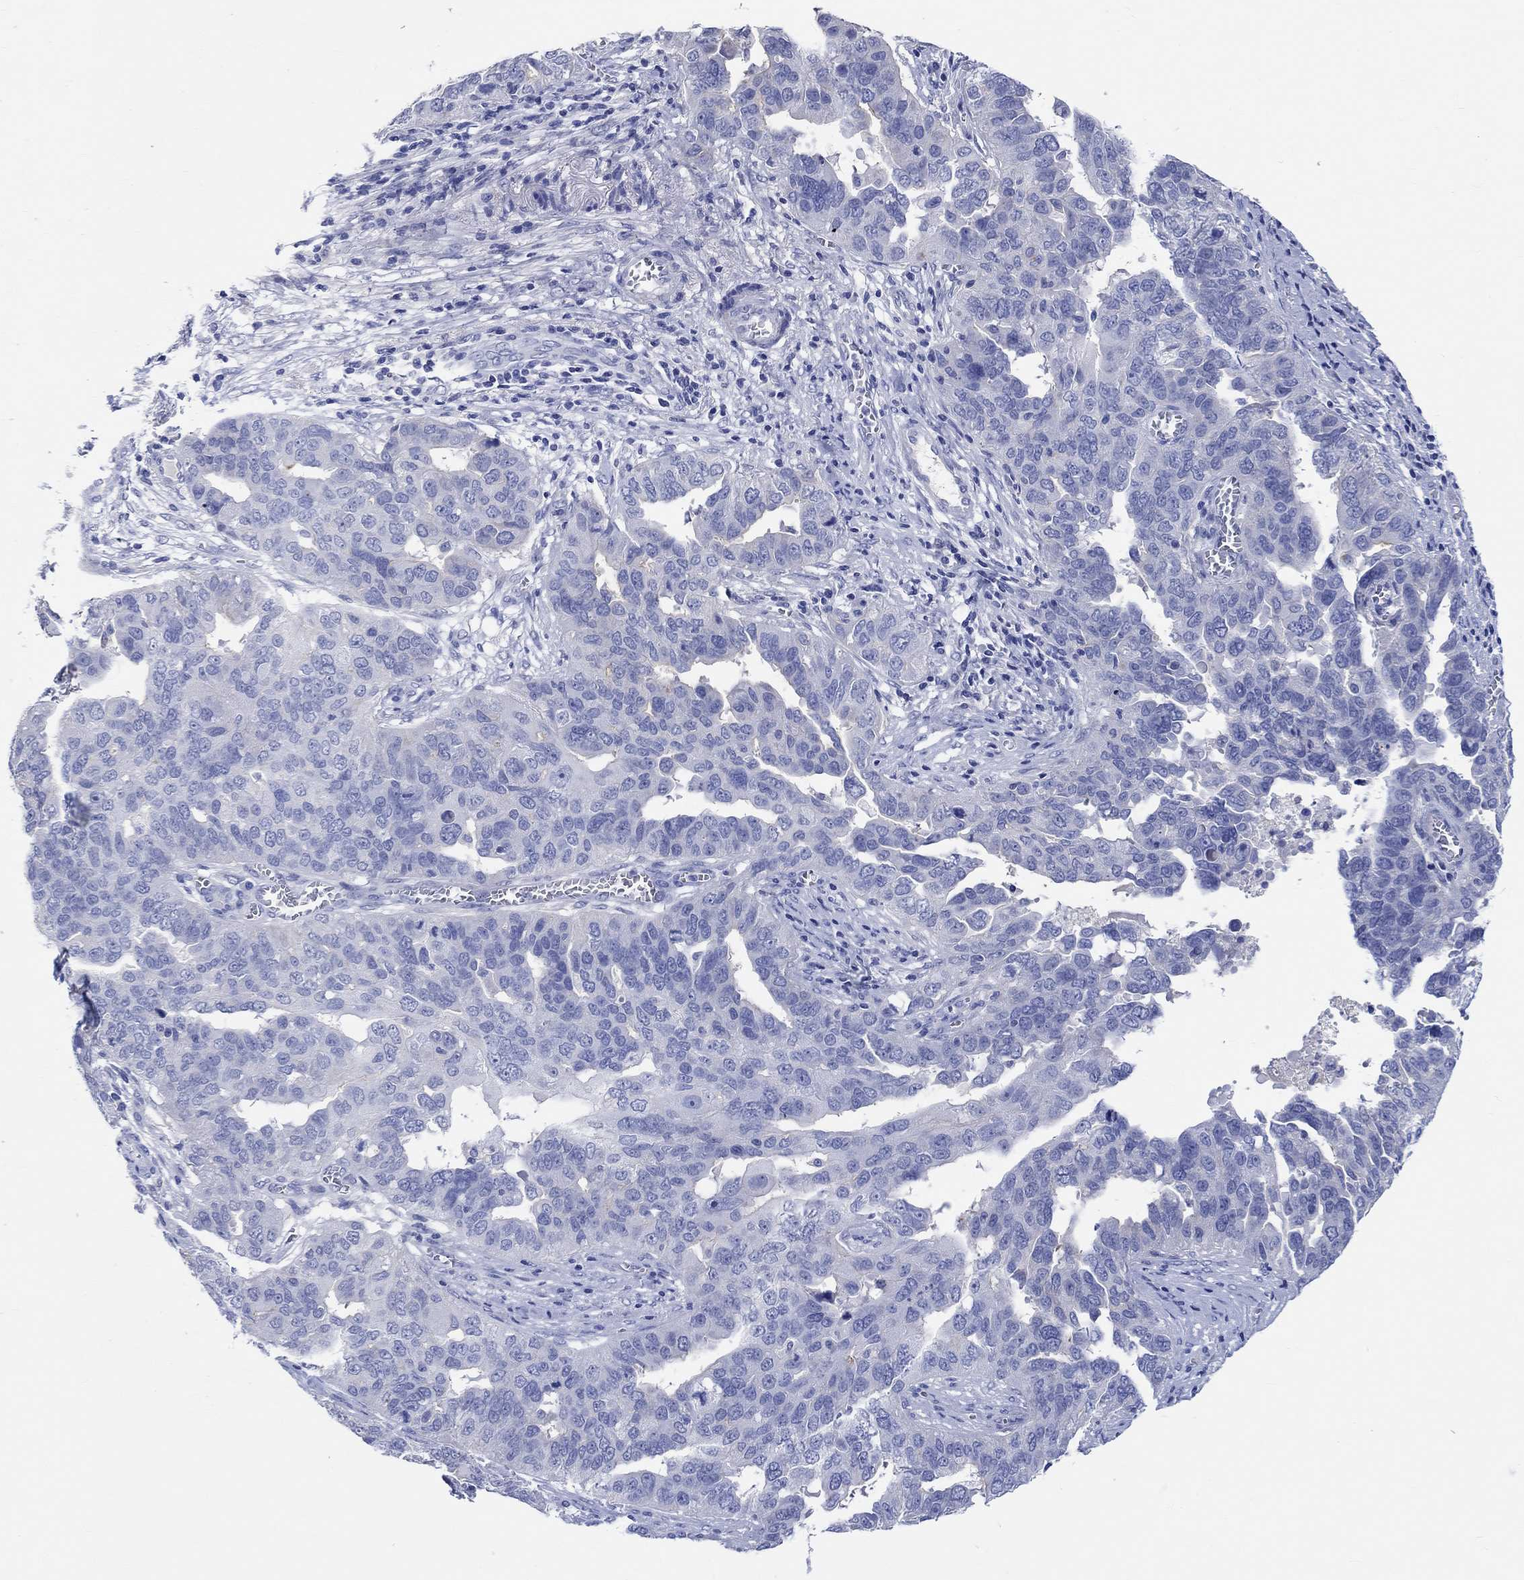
{"staining": {"intensity": "negative", "quantity": "none", "location": "none"}, "tissue": "ovarian cancer", "cell_type": "Tumor cells", "image_type": "cancer", "snomed": [{"axis": "morphology", "description": "Carcinoma, endometroid"}, {"axis": "topography", "description": "Soft tissue"}, {"axis": "topography", "description": "Ovary"}], "caption": "A micrograph of ovarian cancer (endometroid carcinoma) stained for a protein demonstrates no brown staining in tumor cells.", "gene": "SHISA4", "patient": {"sex": "female", "age": 52}}